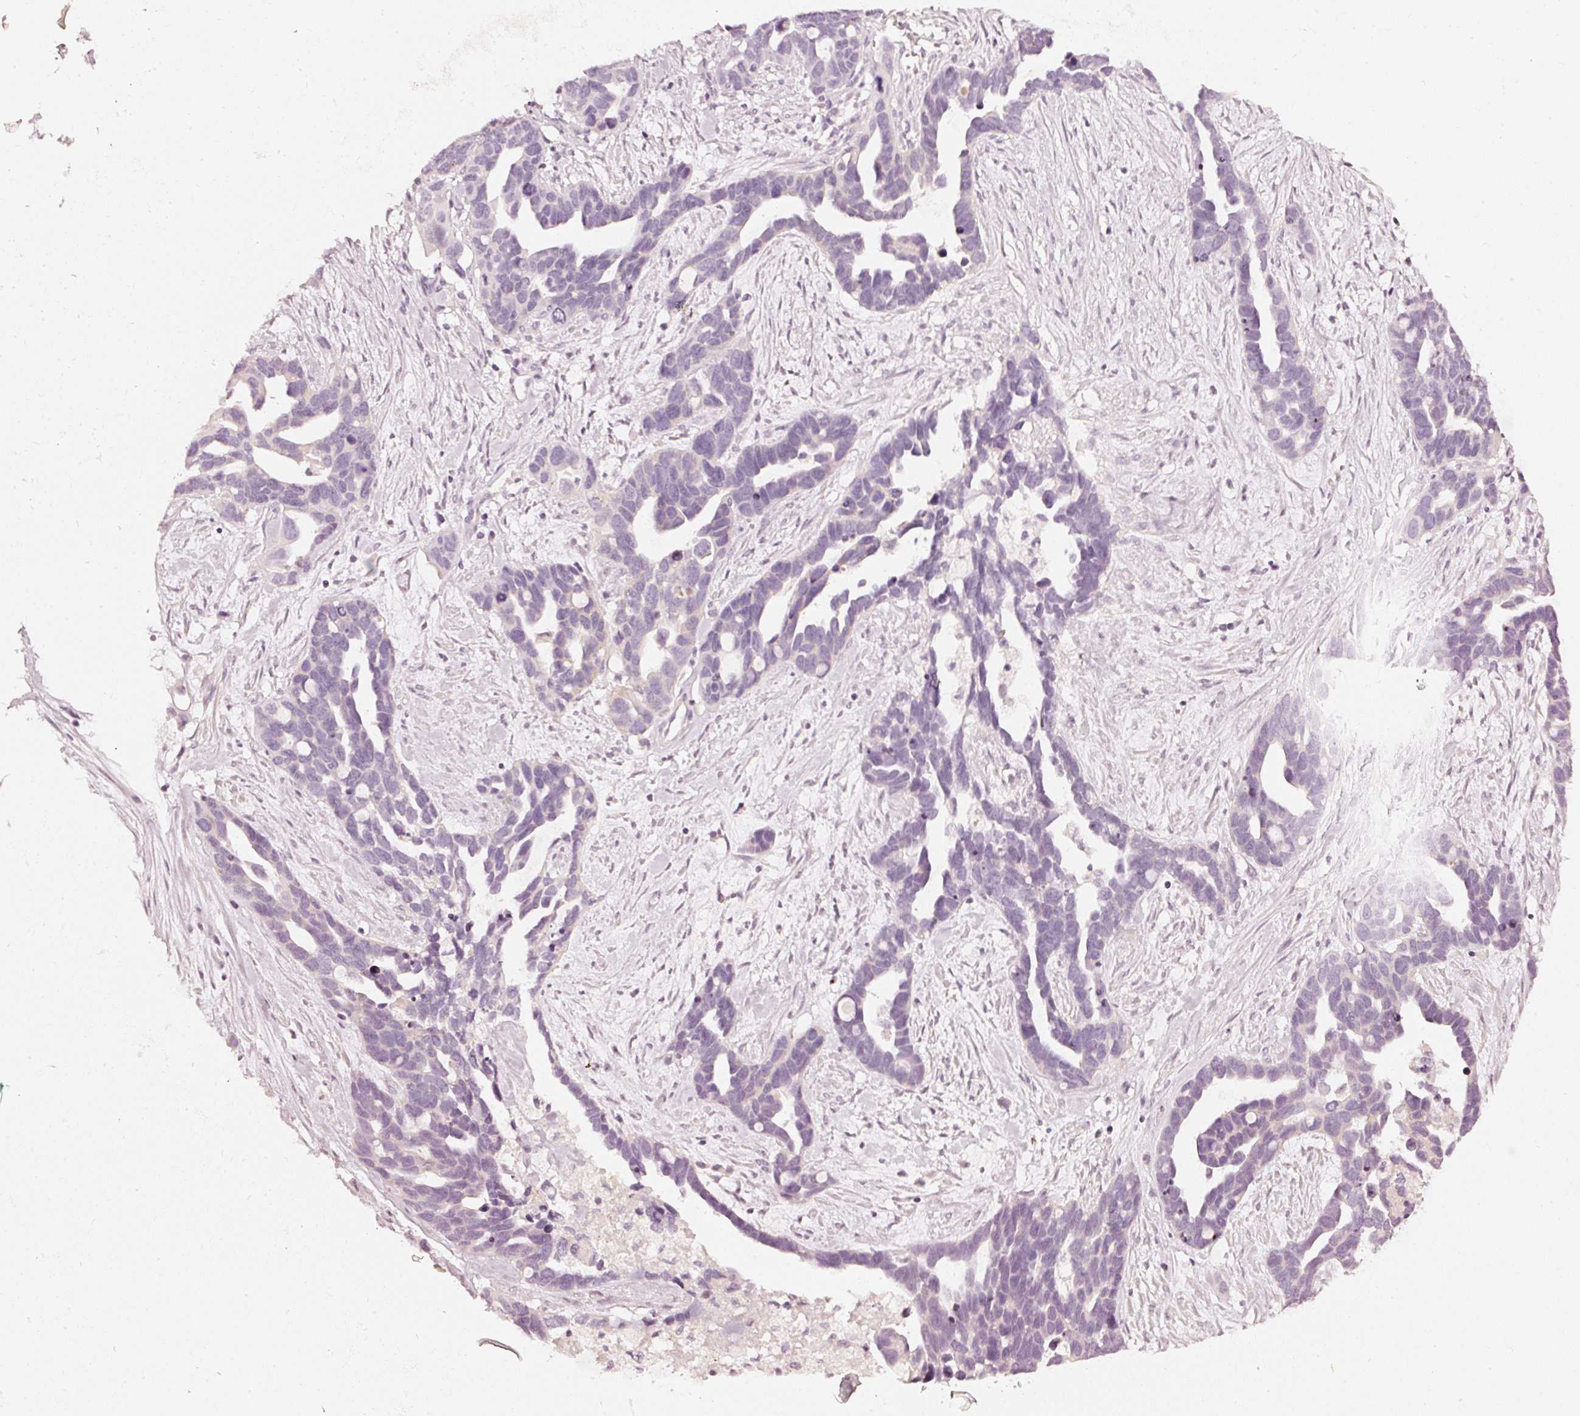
{"staining": {"intensity": "negative", "quantity": "none", "location": "none"}, "tissue": "ovarian cancer", "cell_type": "Tumor cells", "image_type": "cancer", "snomed": [{"axis": "morphology", "description": "Cystadenocarcinoma, serous, NOS"}, {"axis": "topography", "description": "Ovary"}], "caption": "IHC image of neoplastic tissue: ovarian cancer stained with DAB (3,3'-diaminobenzidine) reveals no significant protein expression in tumor cells.", "gene": "CNP", "patient": {"sex": "female", "age": 54}}